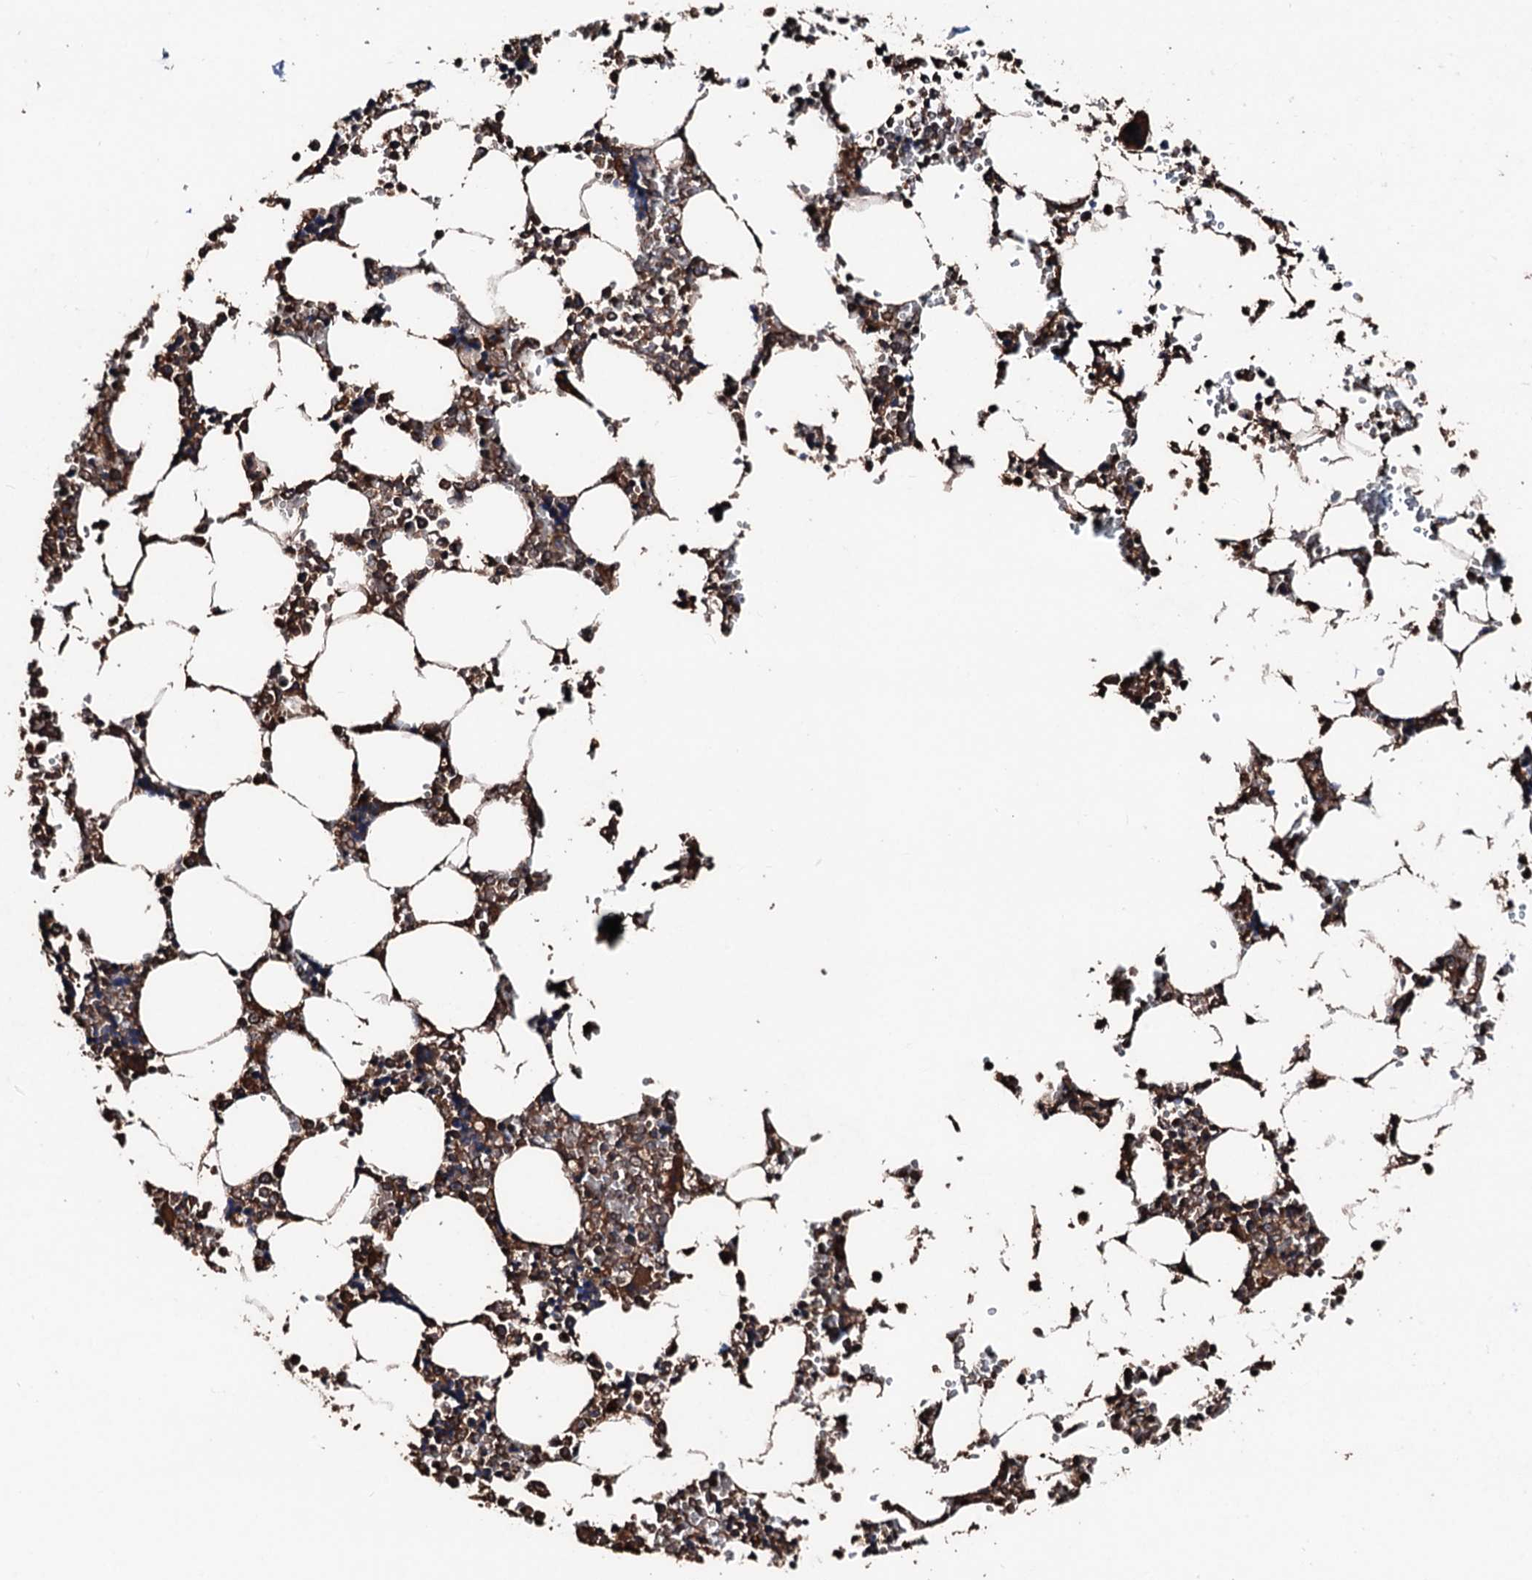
{"staining": {"intensity": "strong", "quantity": ">75%", "location": "cytoplasmic/membranous"}, "tissue": "bone marrow", "cell_type": "Hematopoietic cells", "image_type": "normal", "snomed": [{"axis": "morphology", "description": "Normal tissue, NOS"}, {"axis": "topography", "description": "Bone marrow"}], "caption": "Immunohistochemical staining of benign human bone marrow reveals high levels of strong cytoplasmic/membranous positivity in about >75% of hematopoietic cells. (Brightfield microscopy of DAB IHC at high magnification).", "gene": "KIF18A", "patient": {"sex": "male", "age": 64}}